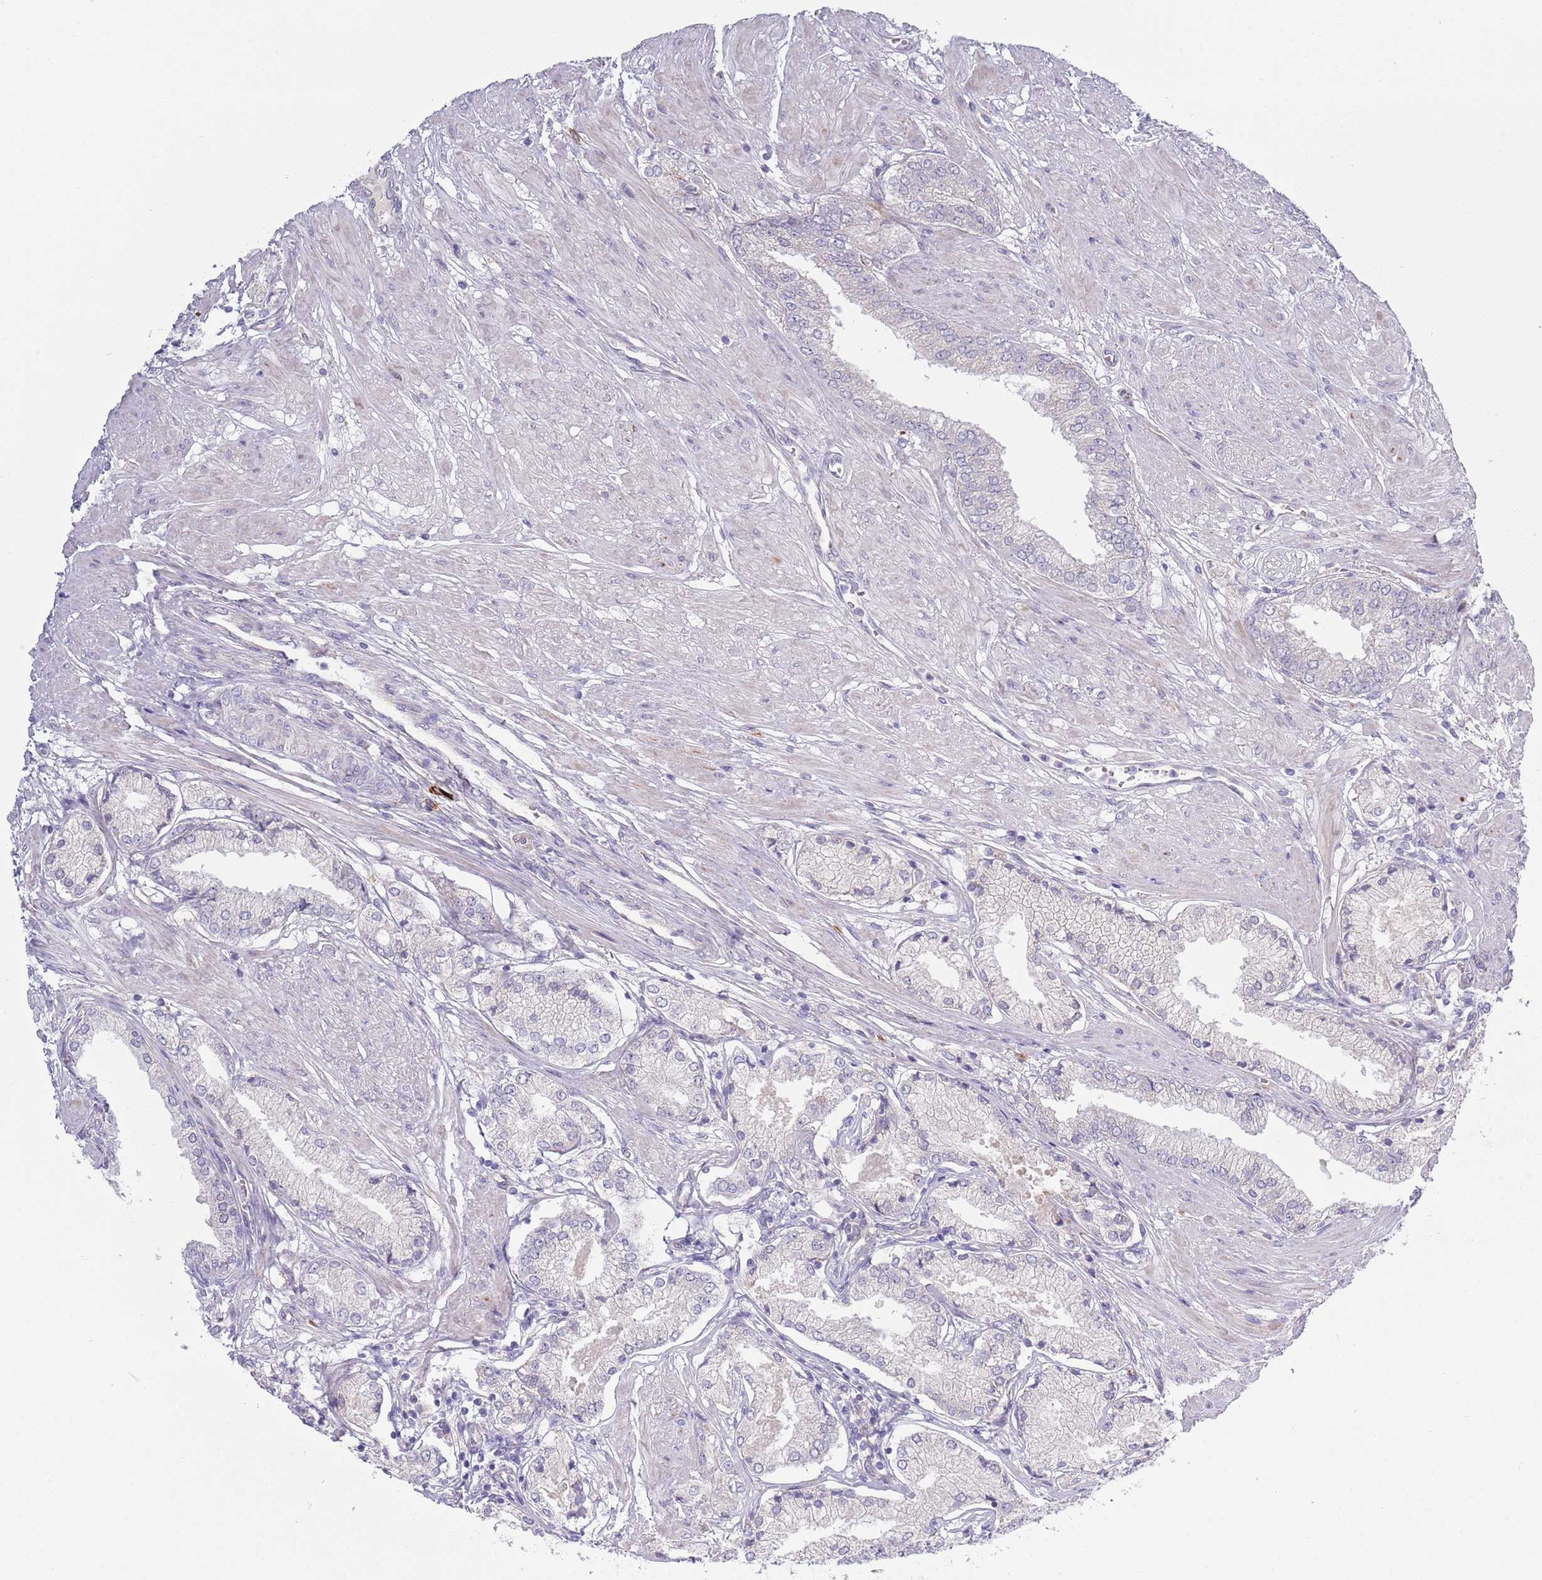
{"staining": {"intensity": "negative", "quantity": "none", "location": "none"}, "tissue": "prostate cancer", "cell_type": "Tumor cells", "image_type": "cancer", "snomed": [{"axis": "morphology", "description": "Adenocarcinoma, High grade"}, {"axis": "topography", "description": "Prostate and seminal vesicle, NOS"}], "caption": "The photomicrograph displays no significant positivity in tumor cells of prostate high-grade adenocarcinoma. The staining was performed using DAB to visualize the protein expression in brown, while the nuclei were stained in blue with hematoxylin (Magnification: 20x).", "gene": "TYW1", "patient": {"sex": "male", "age": 64}}